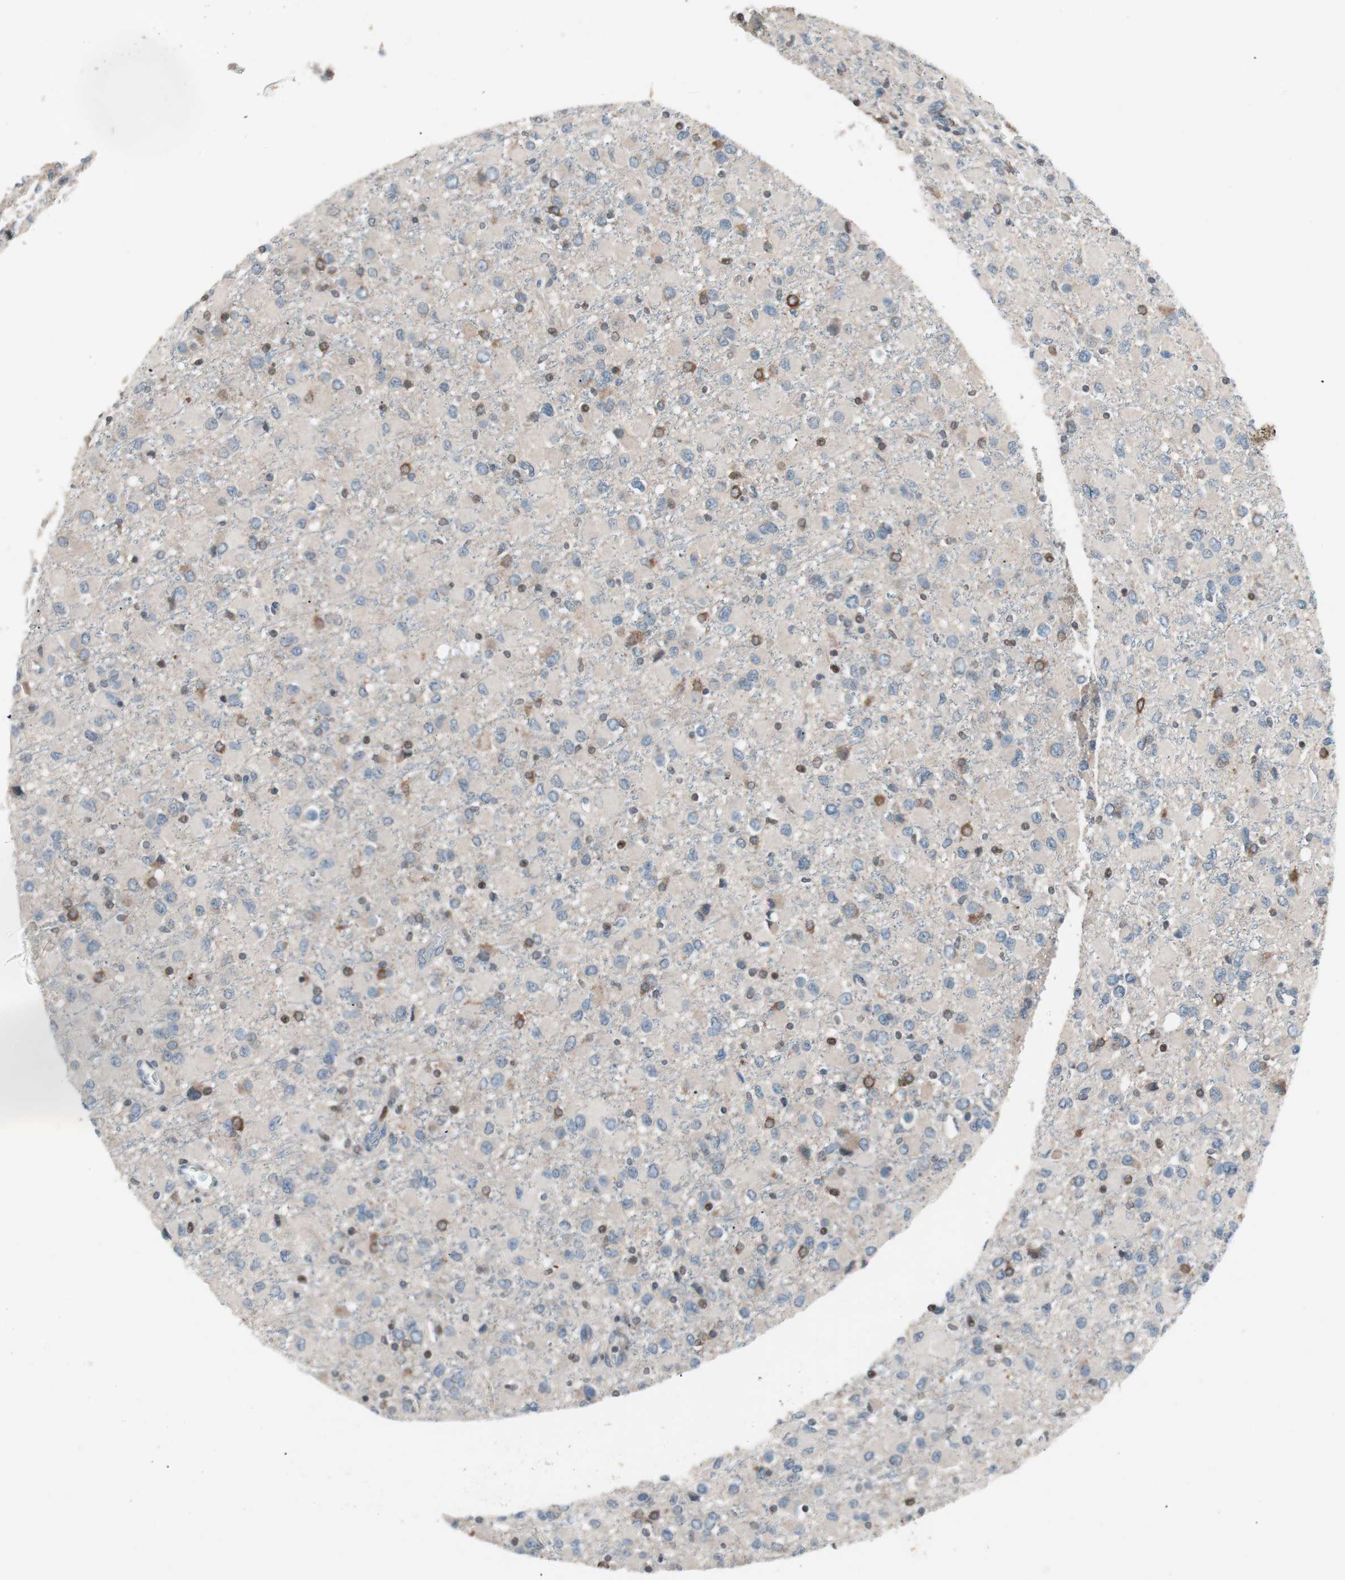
{"staining": {"intensity": "weak", "quantity": "25%-75%", "location": "cytoplasmic/membranous"}, "tissue": "glioma", "cell_type": "Tumor cells", "image_type": "cancer", "snomed": [{"axis": "morphology", "description": "Glioma, malignant, Low grade"}, {"axis": "topography", "description": "Brain"}], "caption": "A micrograph showing weak cytoplasmic/membranous positivity in about 25%-75% of tumor cells in low-grade glioma (malignant), as visualized by brown immunohistochemical staining.", "gene": "FAAH", "patient": {"sex": "male", "age": 42}}